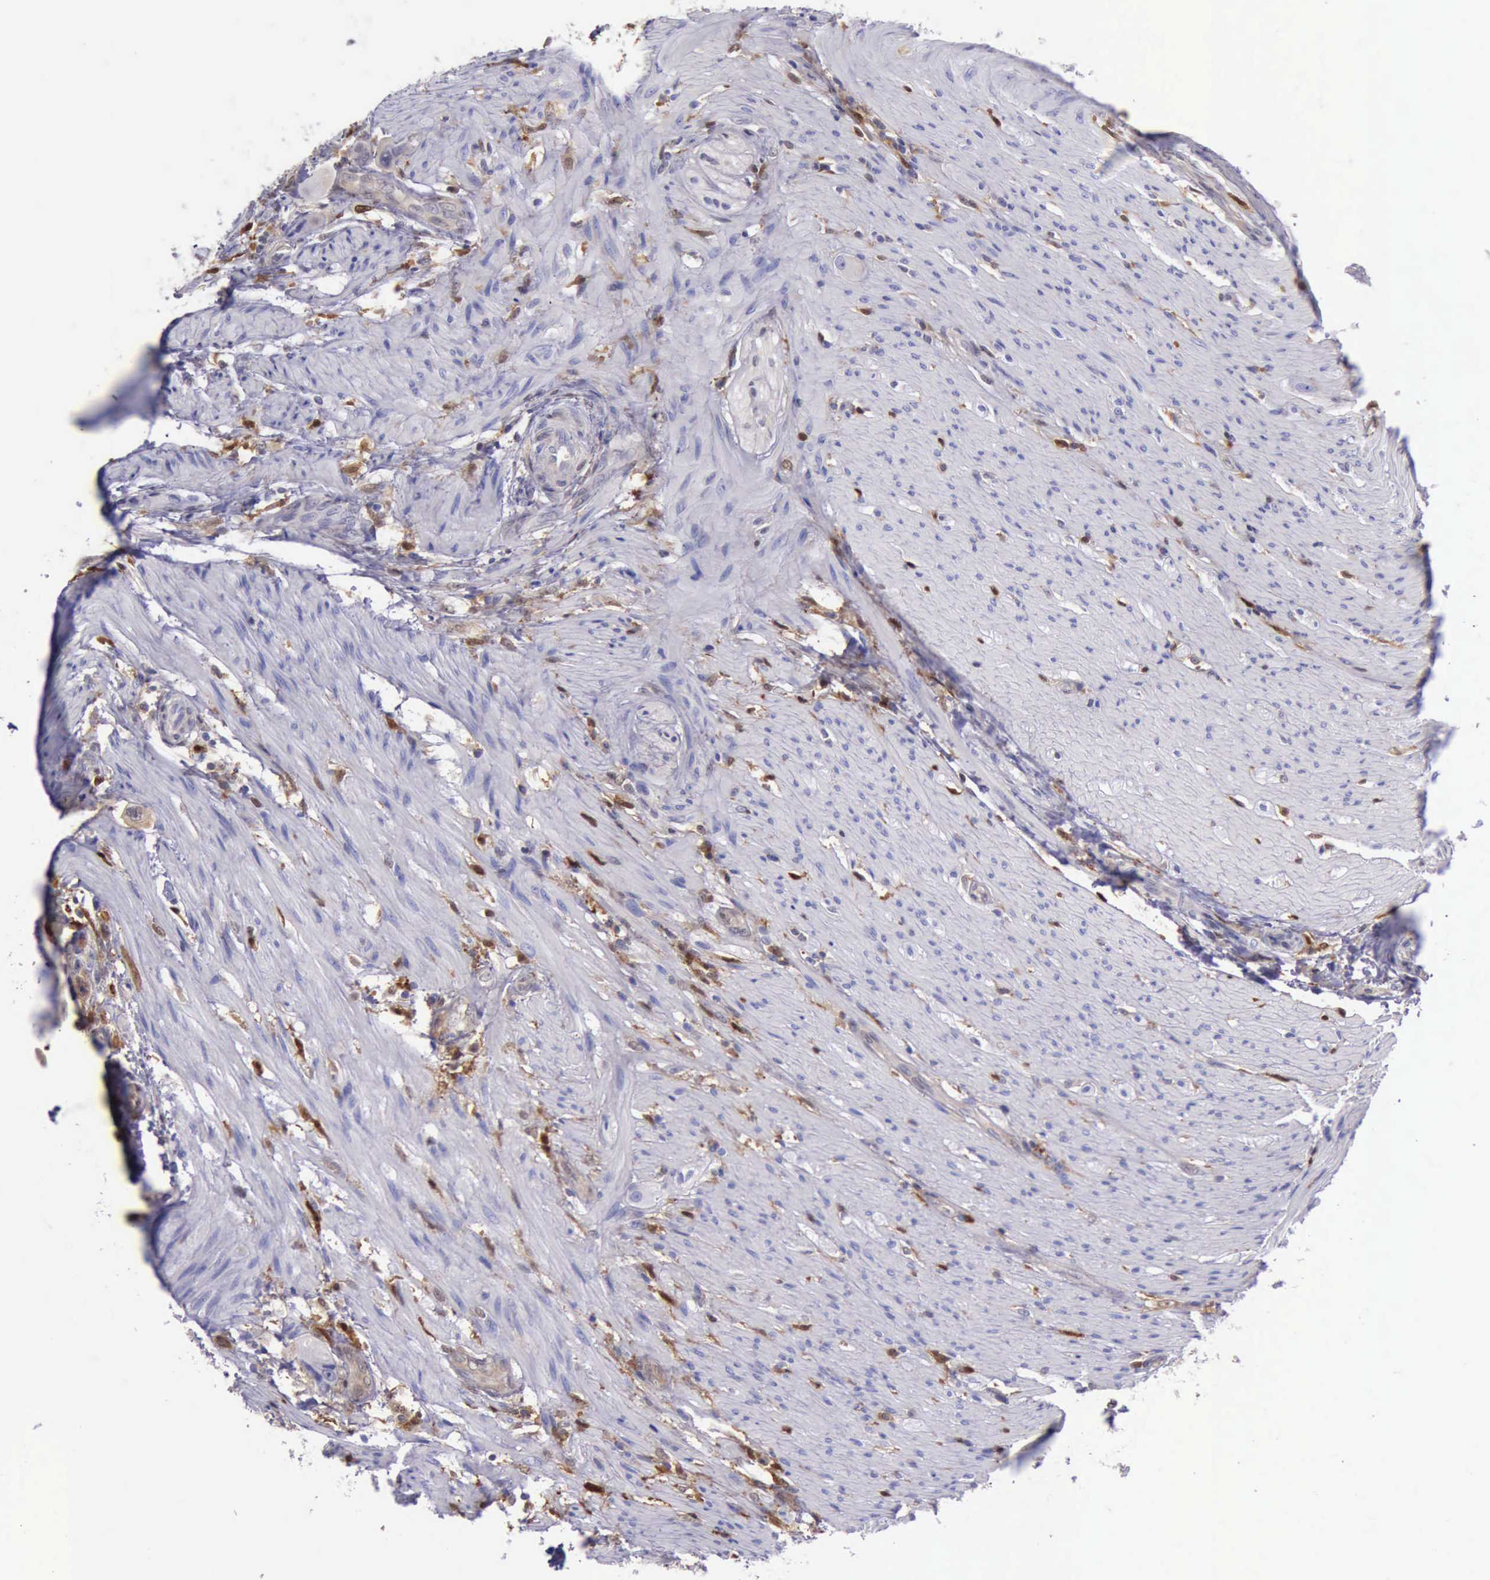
{"staining": {"intensity": "moderate", "quantity": "<25%", "location": "nuclear"}, "tissue": "colorectal cancer", "cell_type": "Tumor cells", "image_type": "cancer", "snomed": [{"axis": "morphology", "description": "Adenocarcinoma, NOS"}, {"axis": "topography", "description": "Colon"}], "caption": "Protein expression analysis of adenocarcinoma (colorectal) demonstrates moderate nuclear expression in approximately <25% of tumor cells.", "gene": "TYMP", "patient": {"sex": "female", "age": 46}}